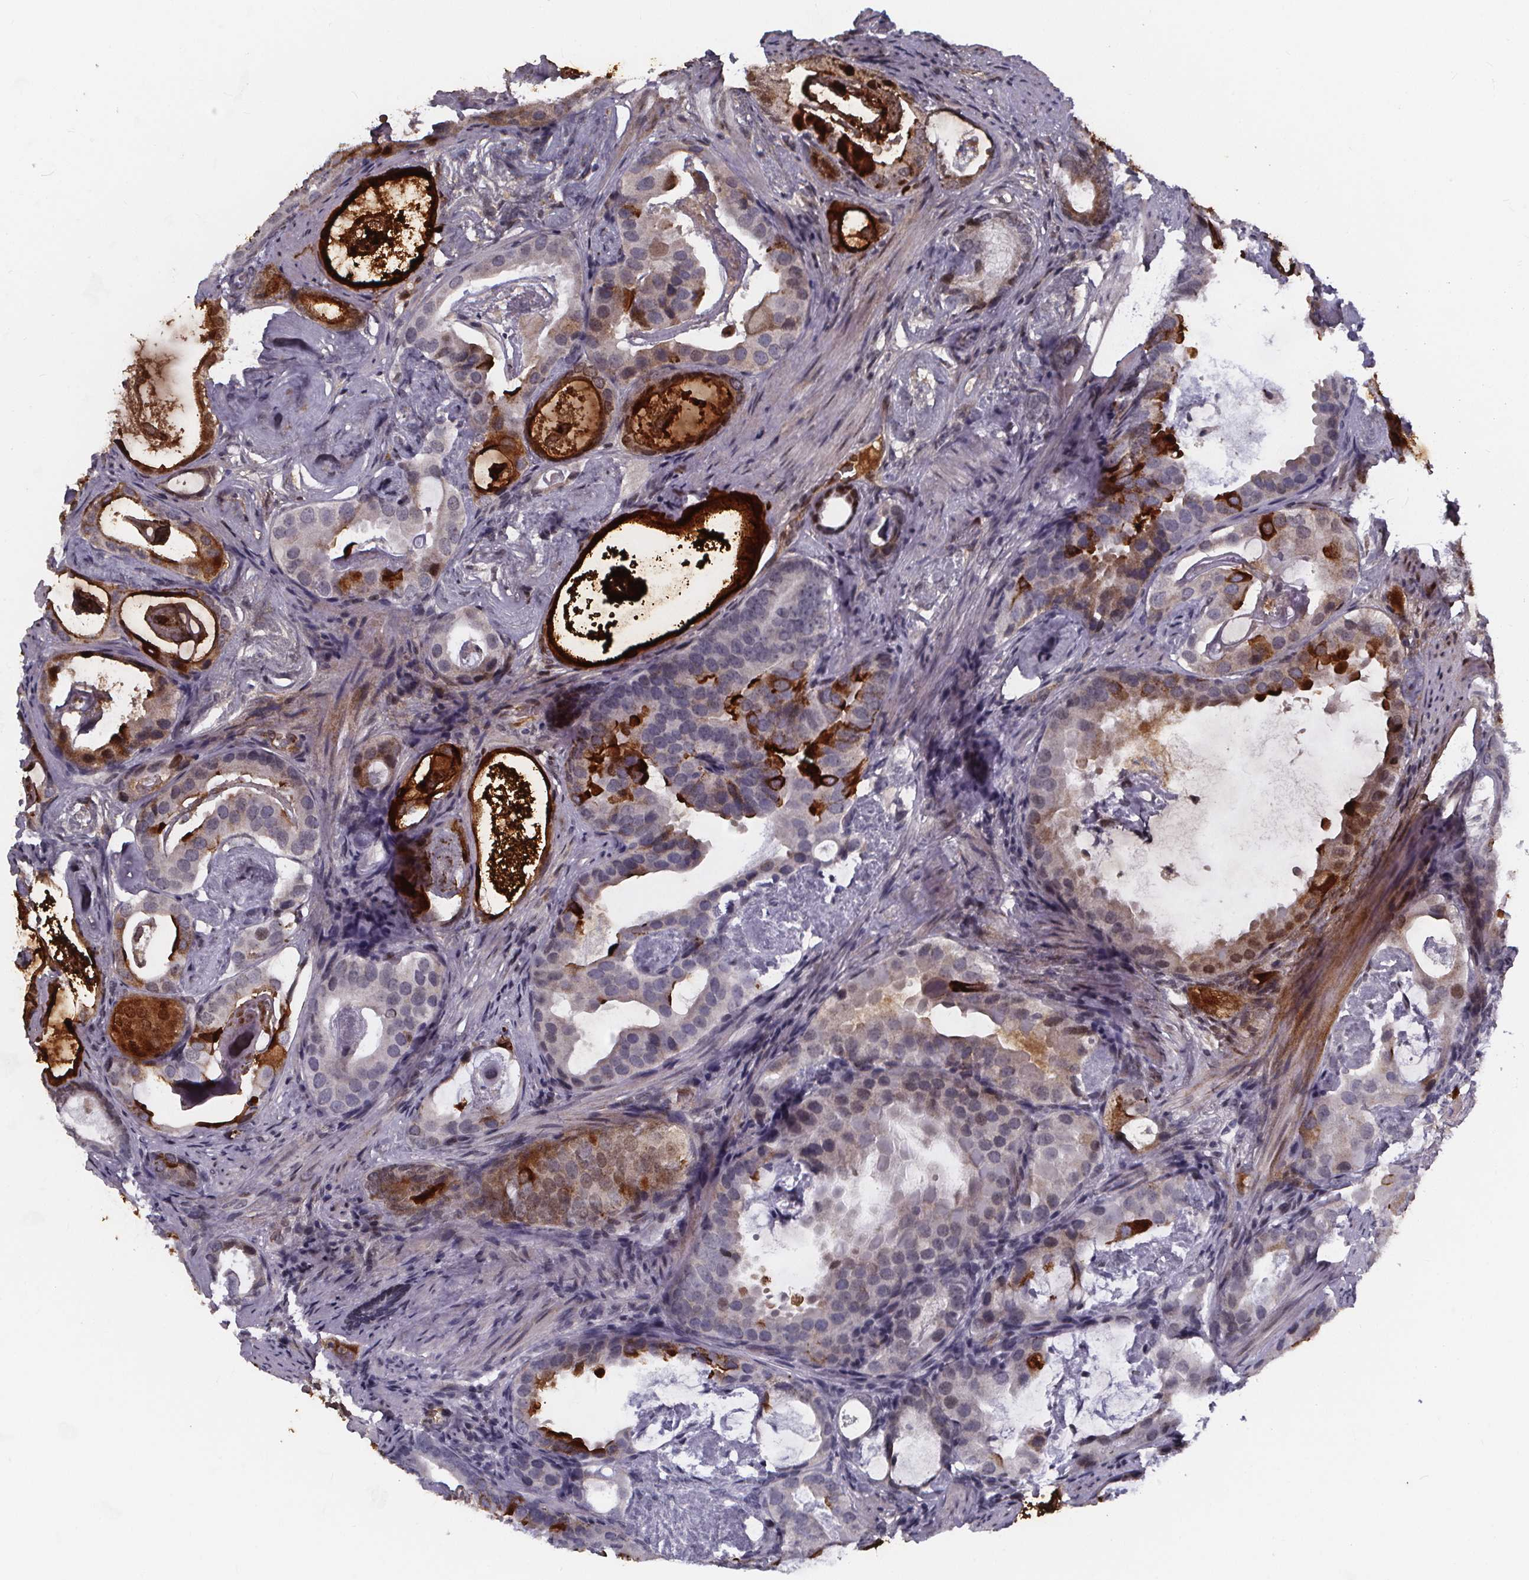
{"staining": {"intensity": "strong", "quantity": "<25%", "location": "cytoplasmic/membranous"}, "tissue": "prostate cancer", "cell_type": "Tumor cells", "image_type": "cancer", "snomed": [{"axis": "morphology", "description": "Adenocarcinoma, Low grade"}, {"axis": "topography", "description": "Prostate and seminal vesicle, NOS"}], "caption": "Human prostate cancer stained with a protein marker demonstrates strong staining in tumor cells.", "gene": "AGT", "patient": {"sex": "male", "age": 71}}